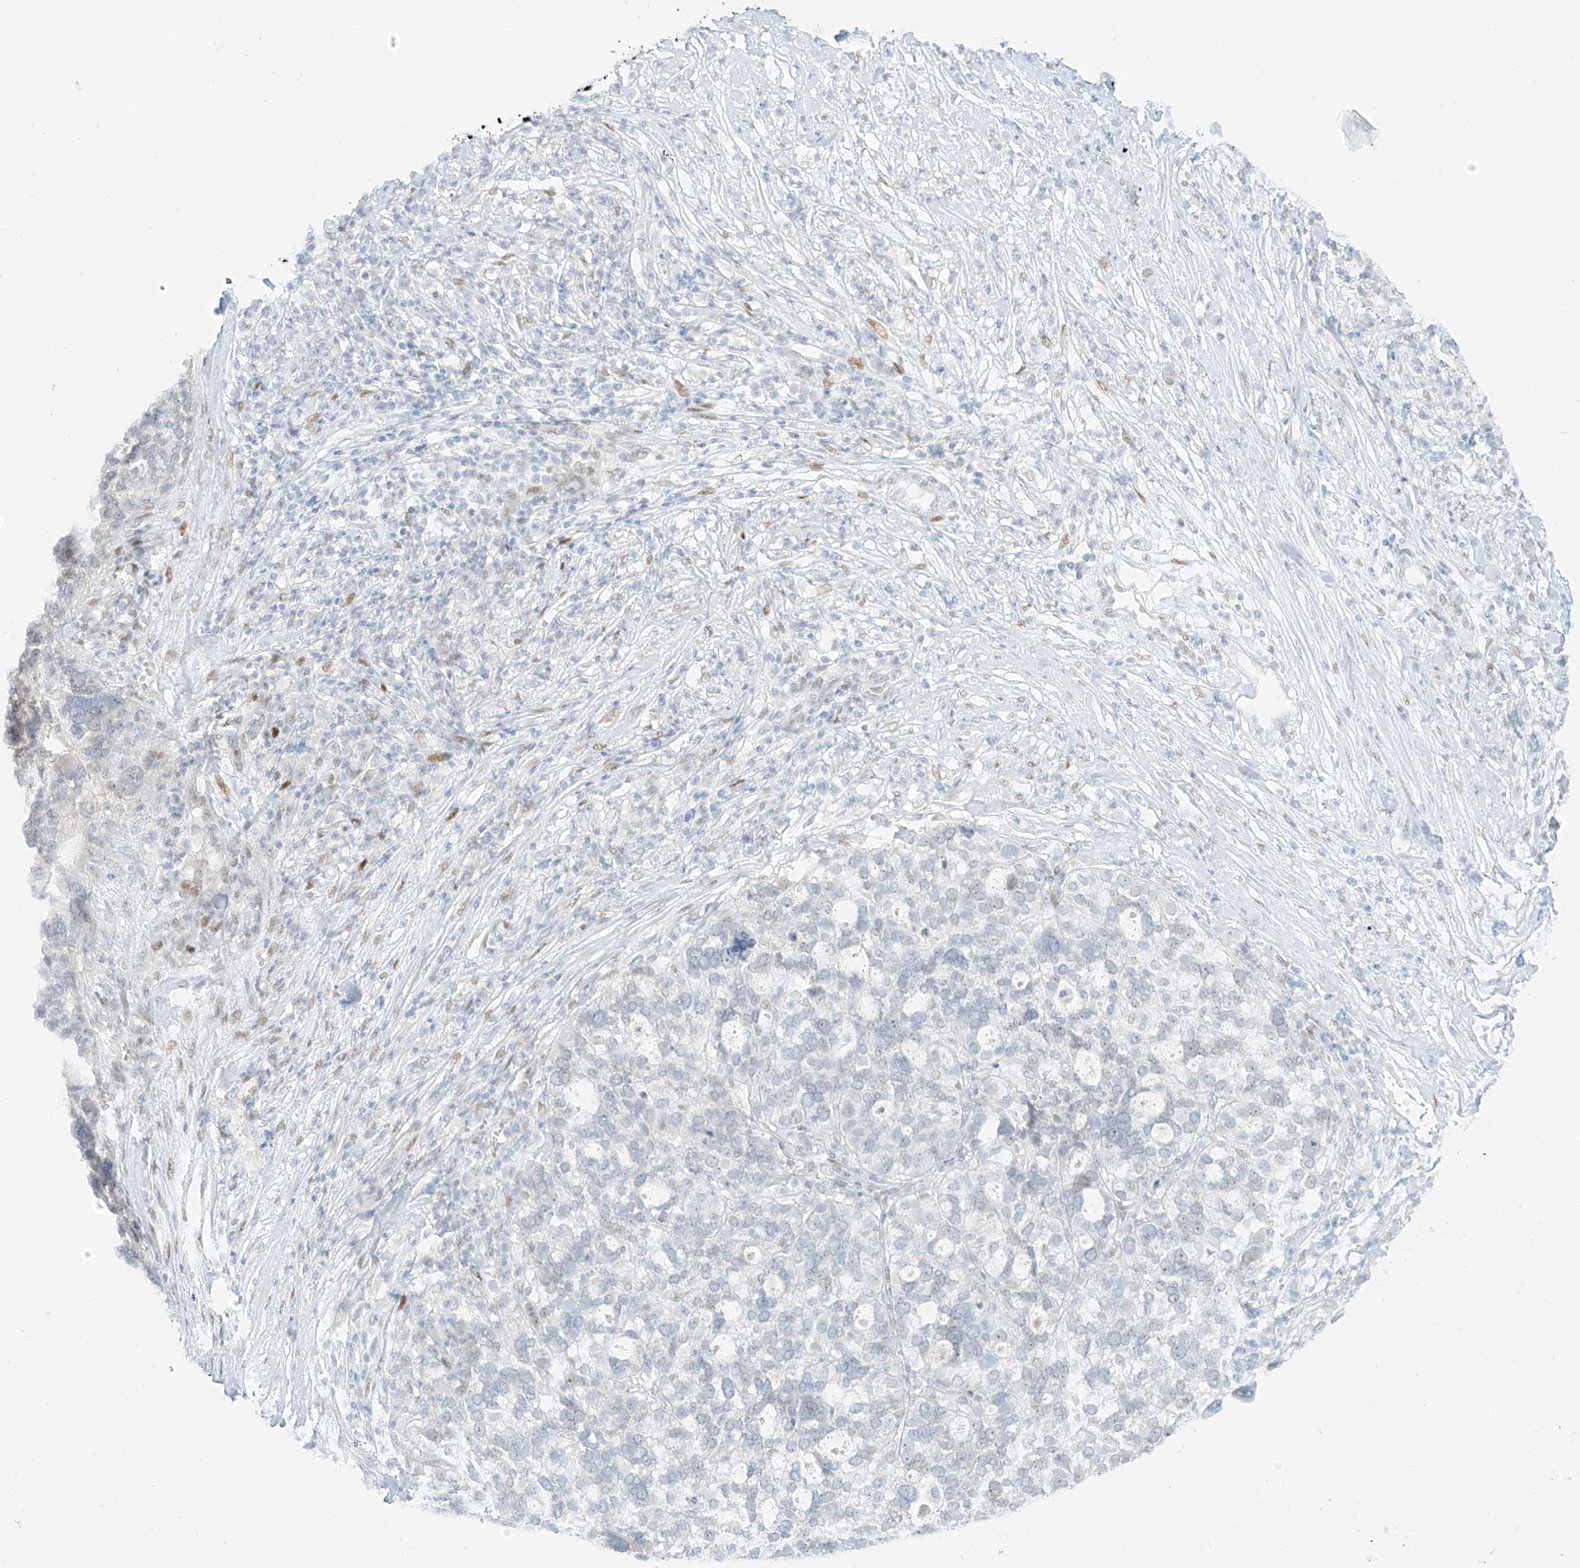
{"staining": {"intensity": "negative", "quantity": "none", "location": "none"}, "tissue": "ovarian cancer", "cell_type": "Tumor cells", "image_type": "cancer", "snomed": [{"axis": "morphology", "description": "Cystadenocarcinoma, serous, NOS"}, {"axis": "topography", "description": "Ovary"}], "caption": "Immunohistochemistry (IHC) of ovarian serous cystadenocarcinoma demonstrates no expression in tumor cells. (DAB immunohistochemistry (IHC) with hematoxylin counter stain).", "gene": "ZNF774", "patient": {"sex": "female", "age": 59}}